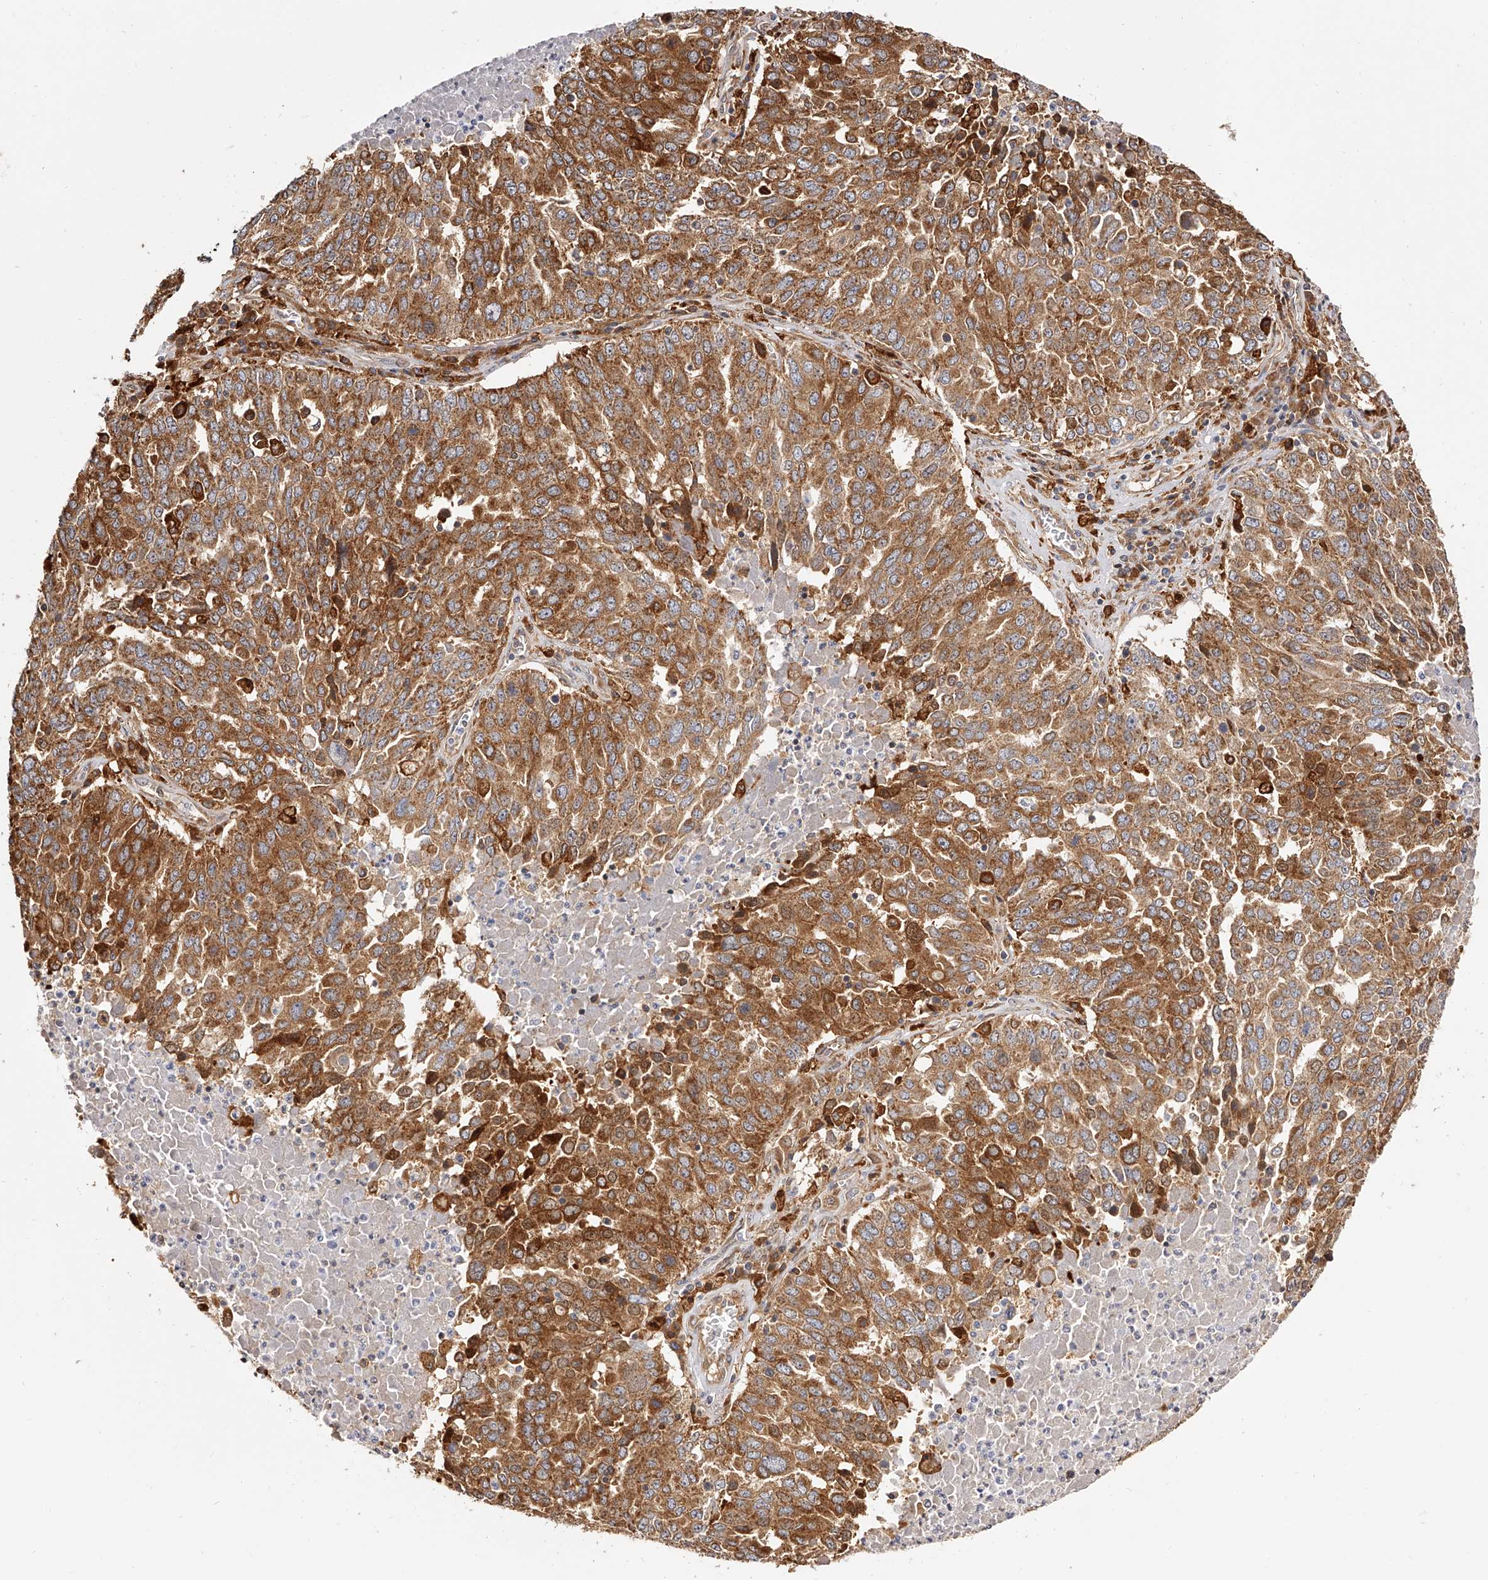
{"staining": {"intensity": "strong", "quantity": ">75%", "location": "cytoplasmic/membranous"}, "tissue": "ovarian cancer", "cell_type": "Tumor cells", "image_type": "cancer", "snomed": [{"axis": "morphology", "description": "Carcinoma, endometroid"}, {"axis": "topography", "description": "Ovary"}], "caption": "The immunohistochemical stain labels strong cytoplasmic/membranous positivity in tumor cells of ovarian cancer tissue.", "gene": "LAP3", "patient": {"sex": "female", "age": 62}}